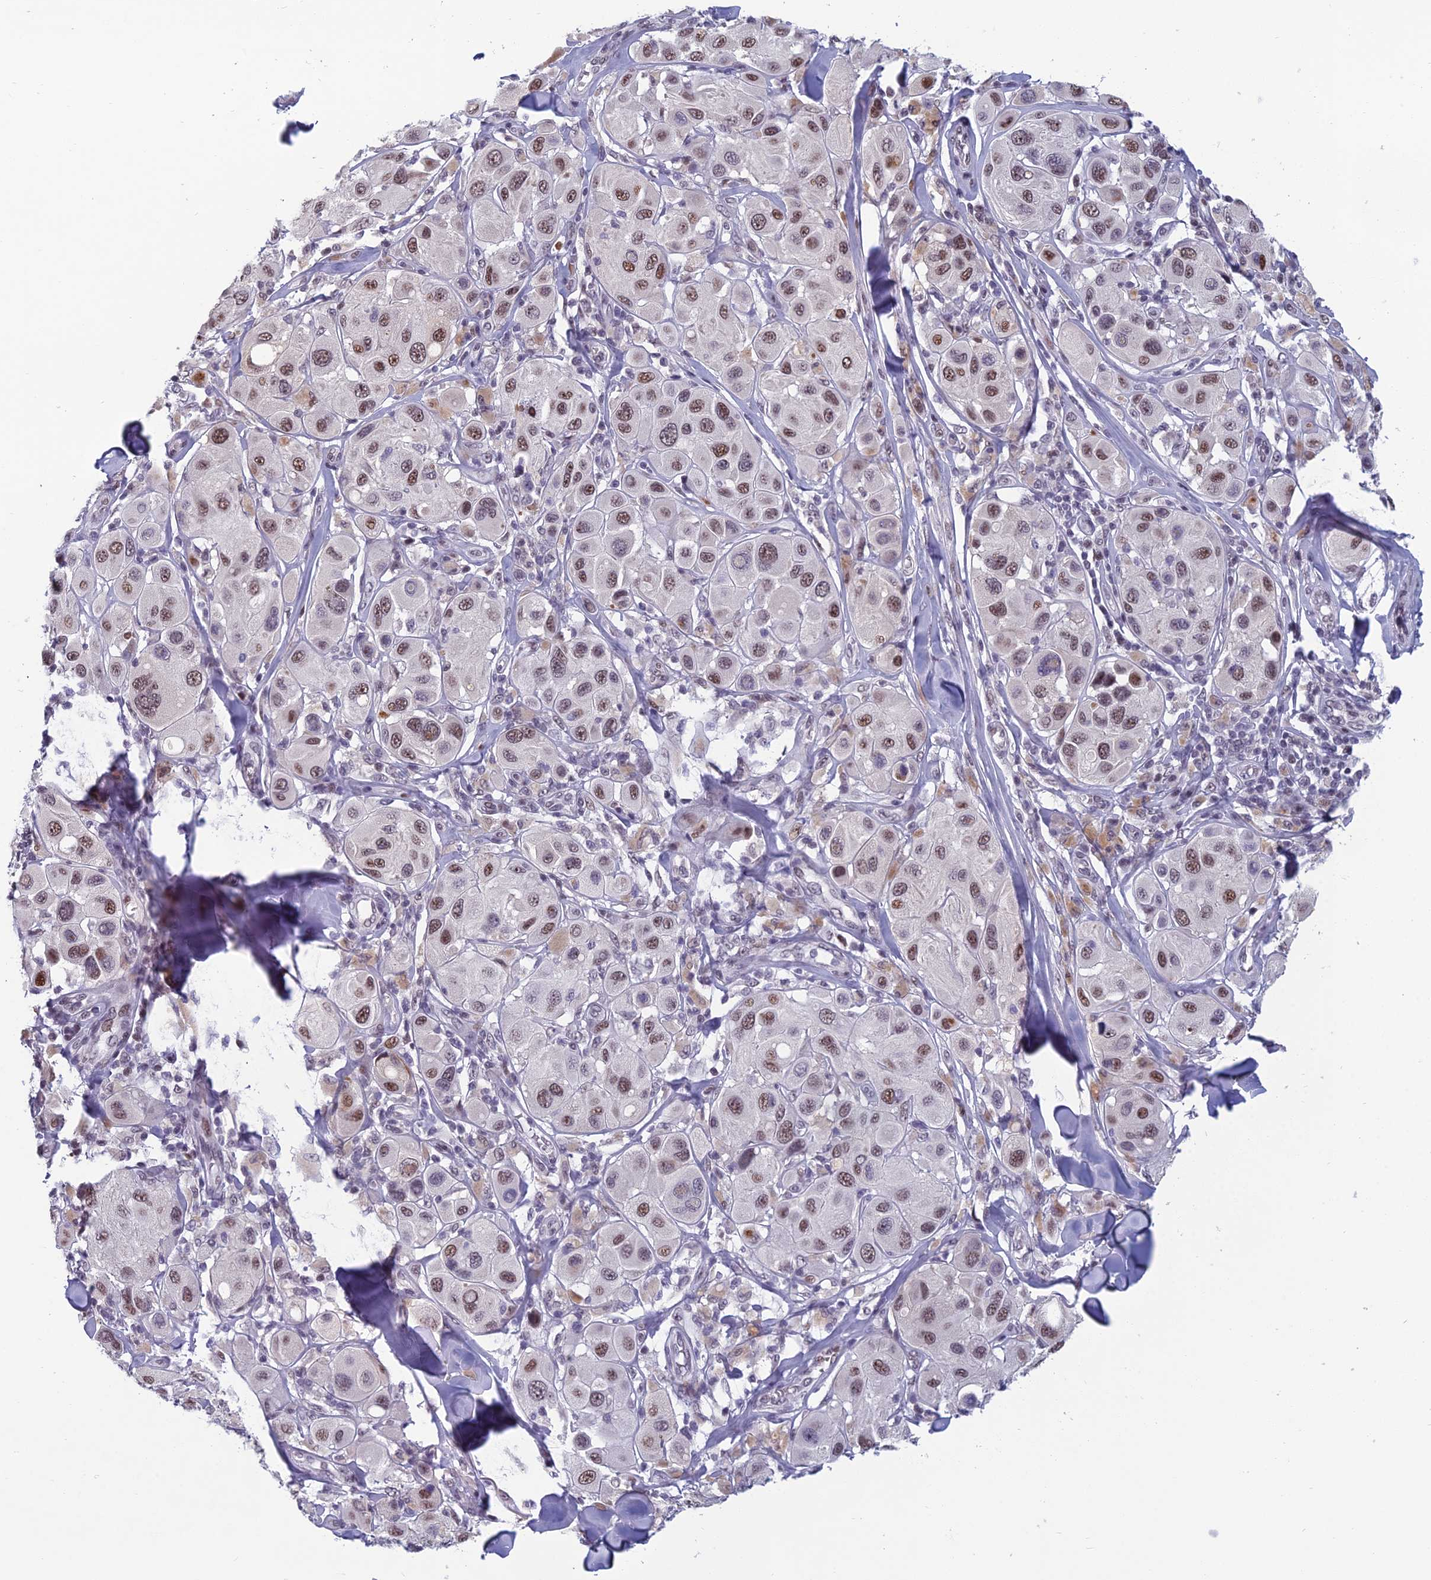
{"staining": {"intensity": "moderate", "quantity": ">75%", "location": "nuclear"}, "tissue": "melanoma", "cell_type": "Tumor cells", "image_type": "cancer", "snomed": [{"axis": "morphology", "description": "Malignant melanoma, Metastatic site"}, {"axis": "topography", "description": "Skin"}], "caption": "An immunohistochemistry (IHC) image of neoplastic tissue is shown. Protein staining in brown shows moderate nuclear positivity in melanoma within tumor cells. (DAB = brown stain, brightfield microscopy at high magnification).", "gene": "RGS17", "patient": {"sex": "male", "age": 41}}